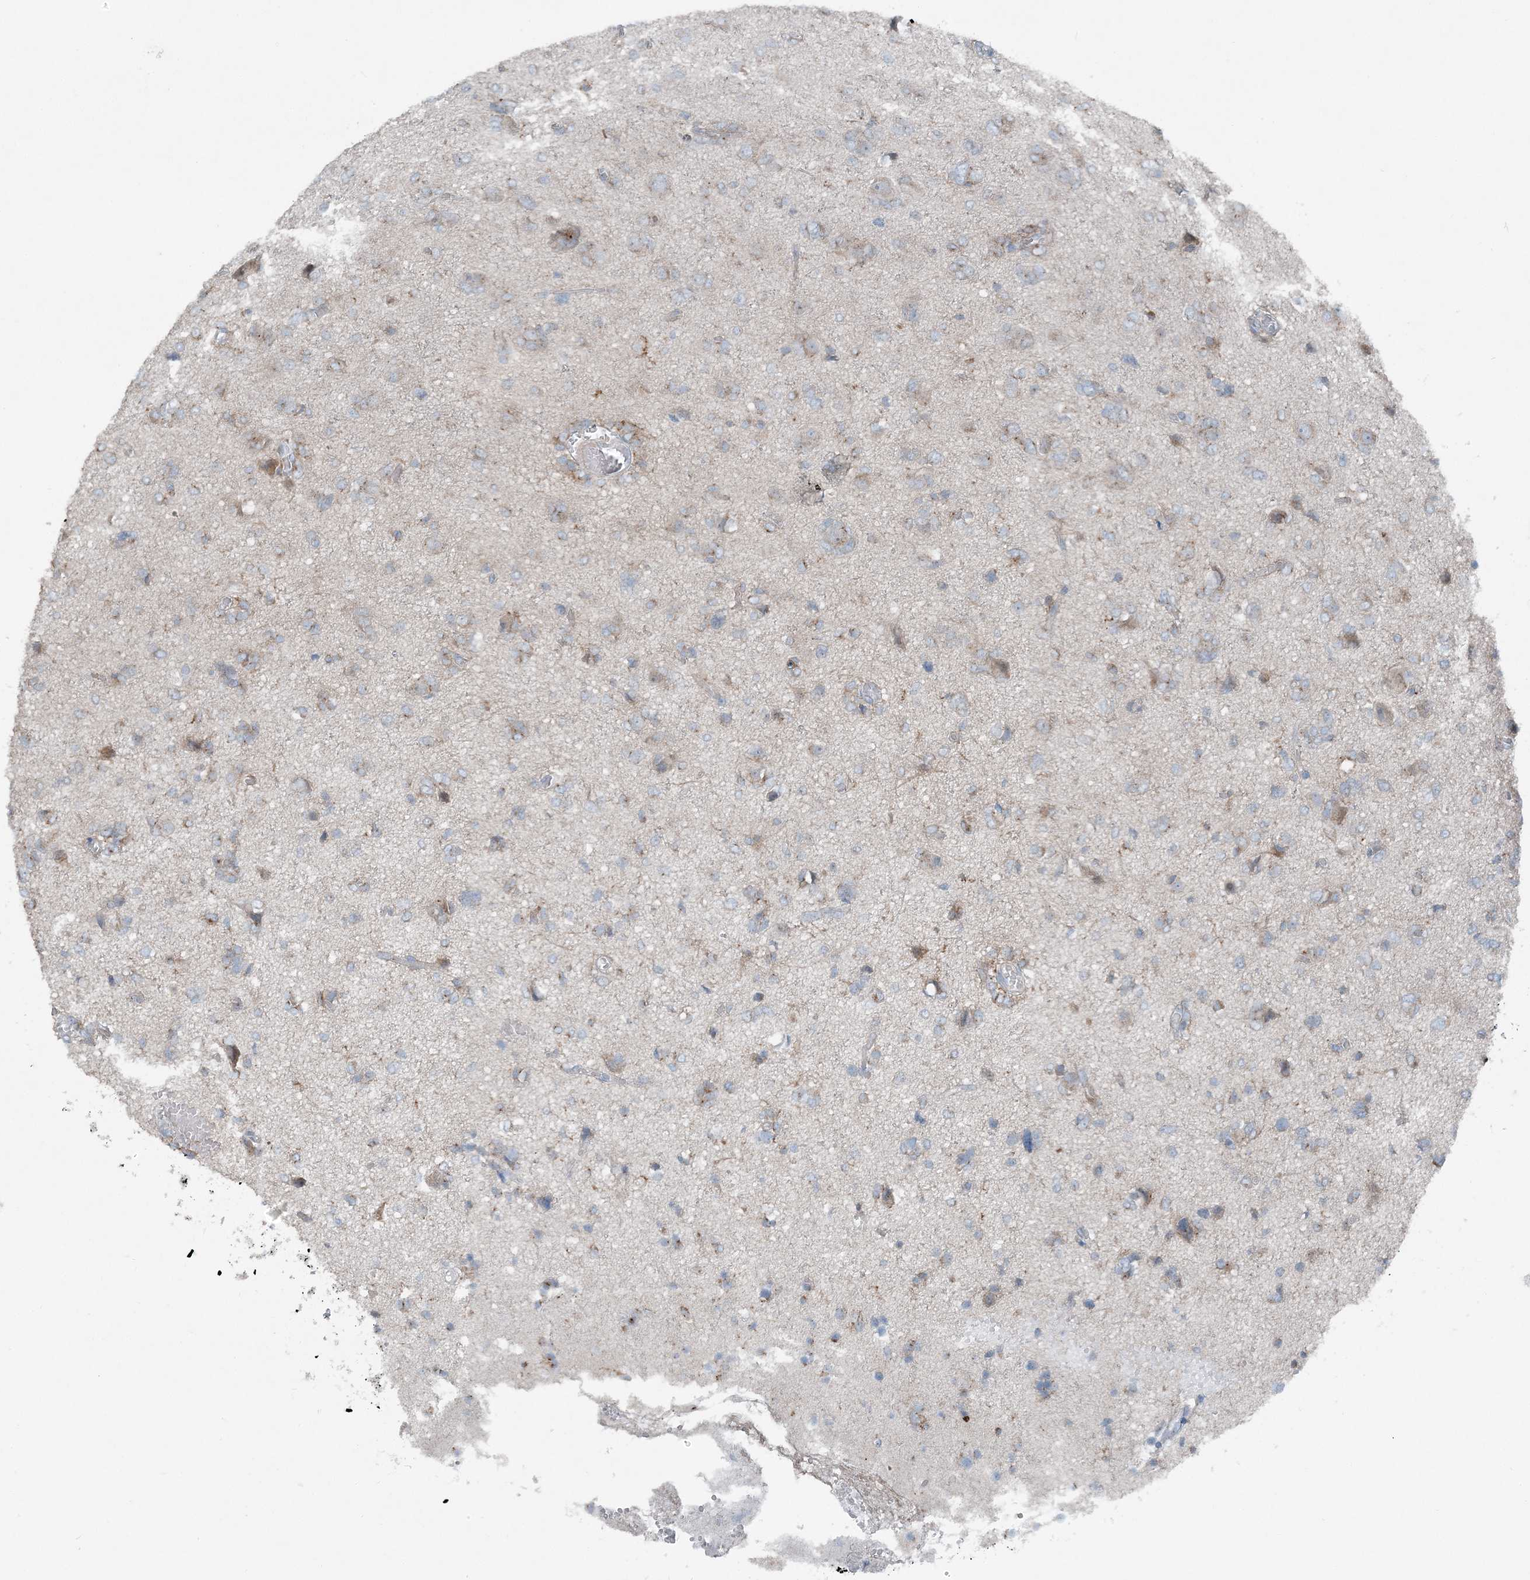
{"staining": {"intensity": "weak", "quantity": "<25%", "location": "cytoplasmic/membranous"}, "tissue": "glioma", "cell_type": "Tumor cells", "image_type": "cancer", "snomed": [{"axis": "morphology", "description": "Glioma, malignant, High grade"}, {"axis": "topography", "description": "Brain"}], "caption": "Immunohistochemistry (IHC) photomicrograph of glioma stained for a protein (brown), which displays no positivity in tumor cells.", "gene": "KY", "patient": {"sex": "female", "age": 59}}